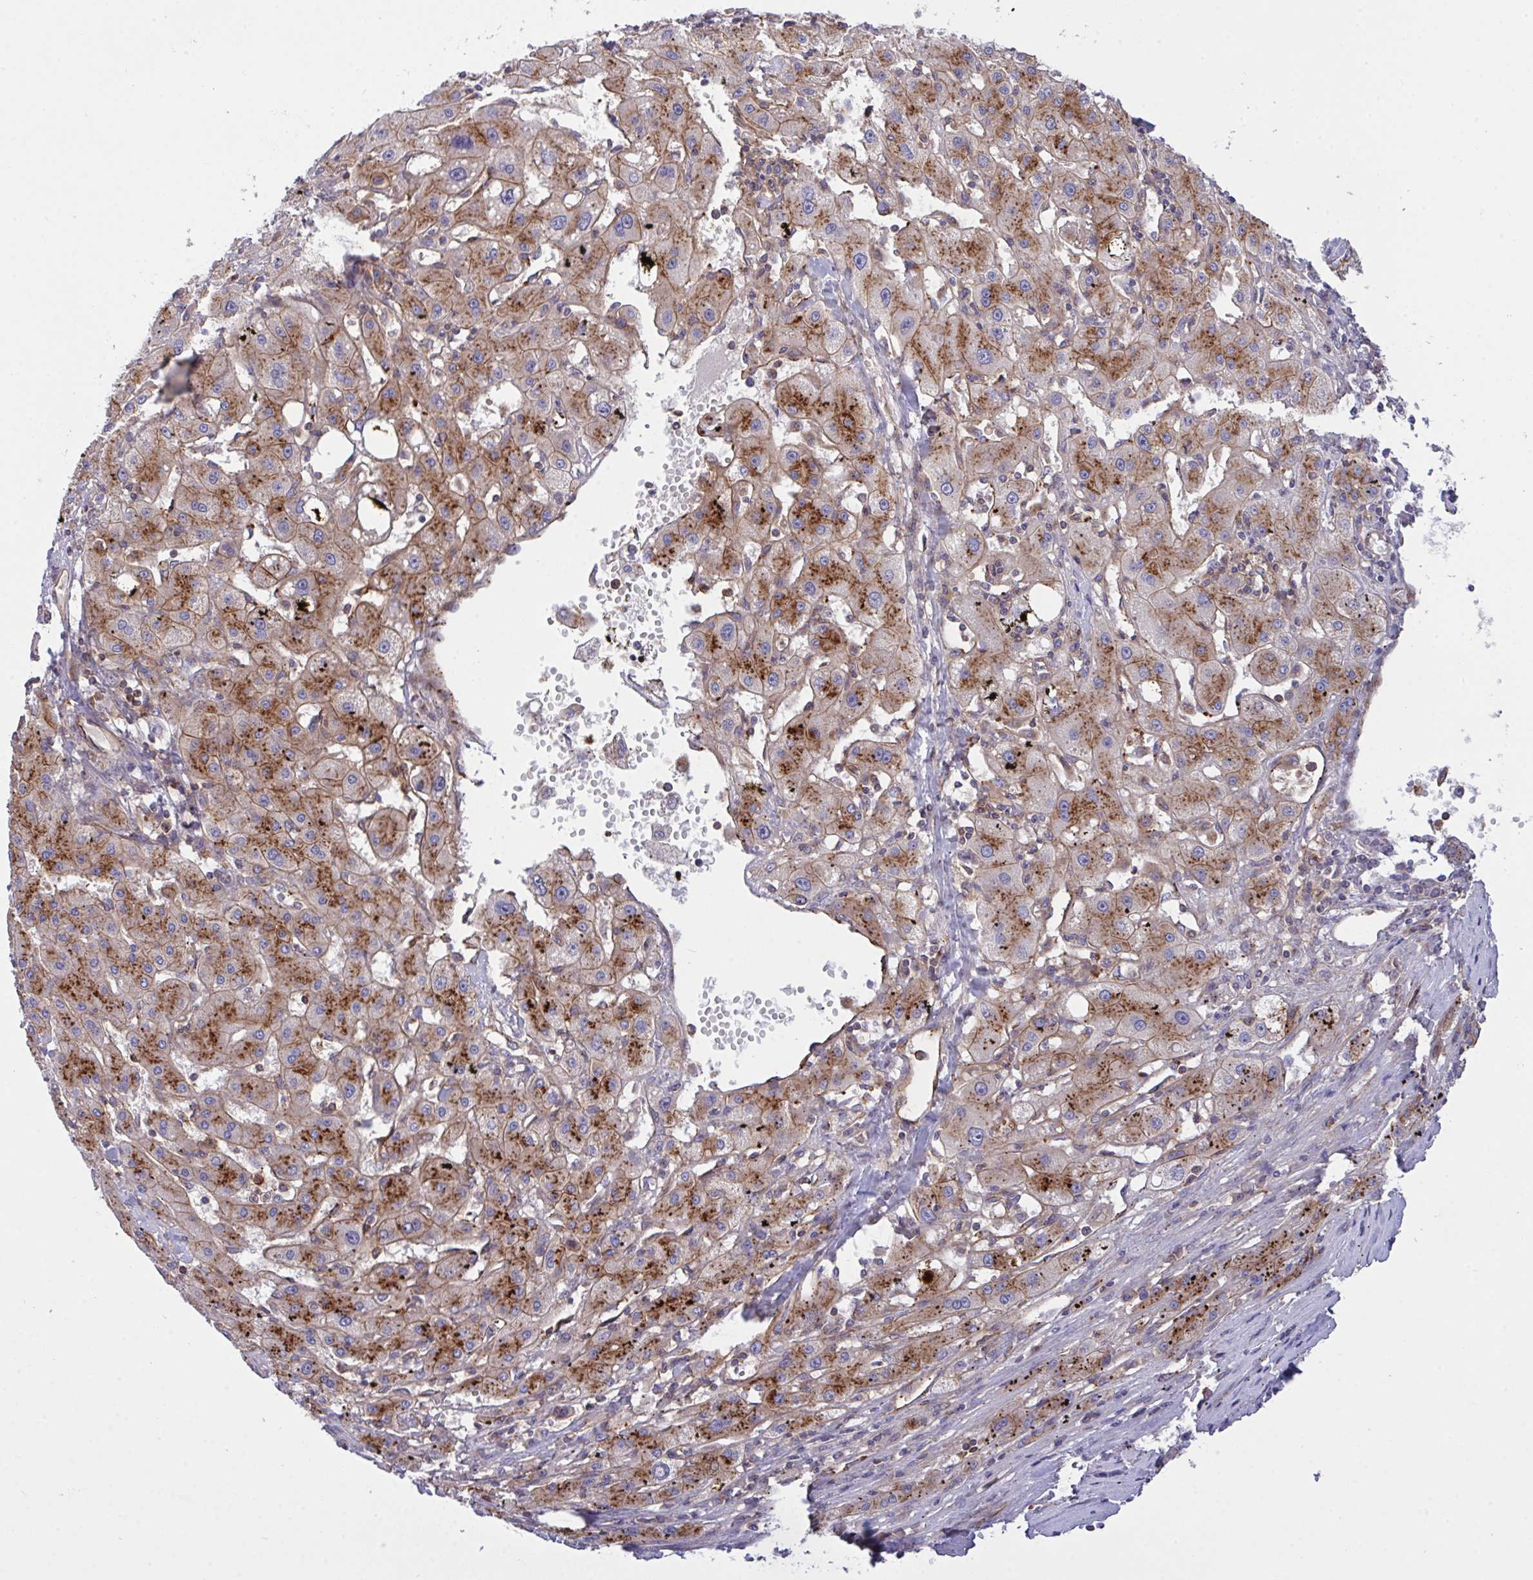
{"staining": {"intensity": "strong", "quantity": ">75%", "location": "cytoplasmic/membranous"}, "tissue": "liver cancer", "cell_type": "Tumor cells", "image_type": "cancer", "snomed": [{"axis": "morphology", "description": "Carcinoma, Hepatocellular, NOS"}, {"axis": "topography", "description": "Liver"}], "caption": "IHC (DAB (3,3'-diaminobenzidine)) staining of human hepatocellular carcinoma (liver) demonstrates strong cytoplasmic/membranous protein positivity in about >75% of tumor cells.", "gene": "C4orf36", "patient": {"sex": "male", "age": 72}}